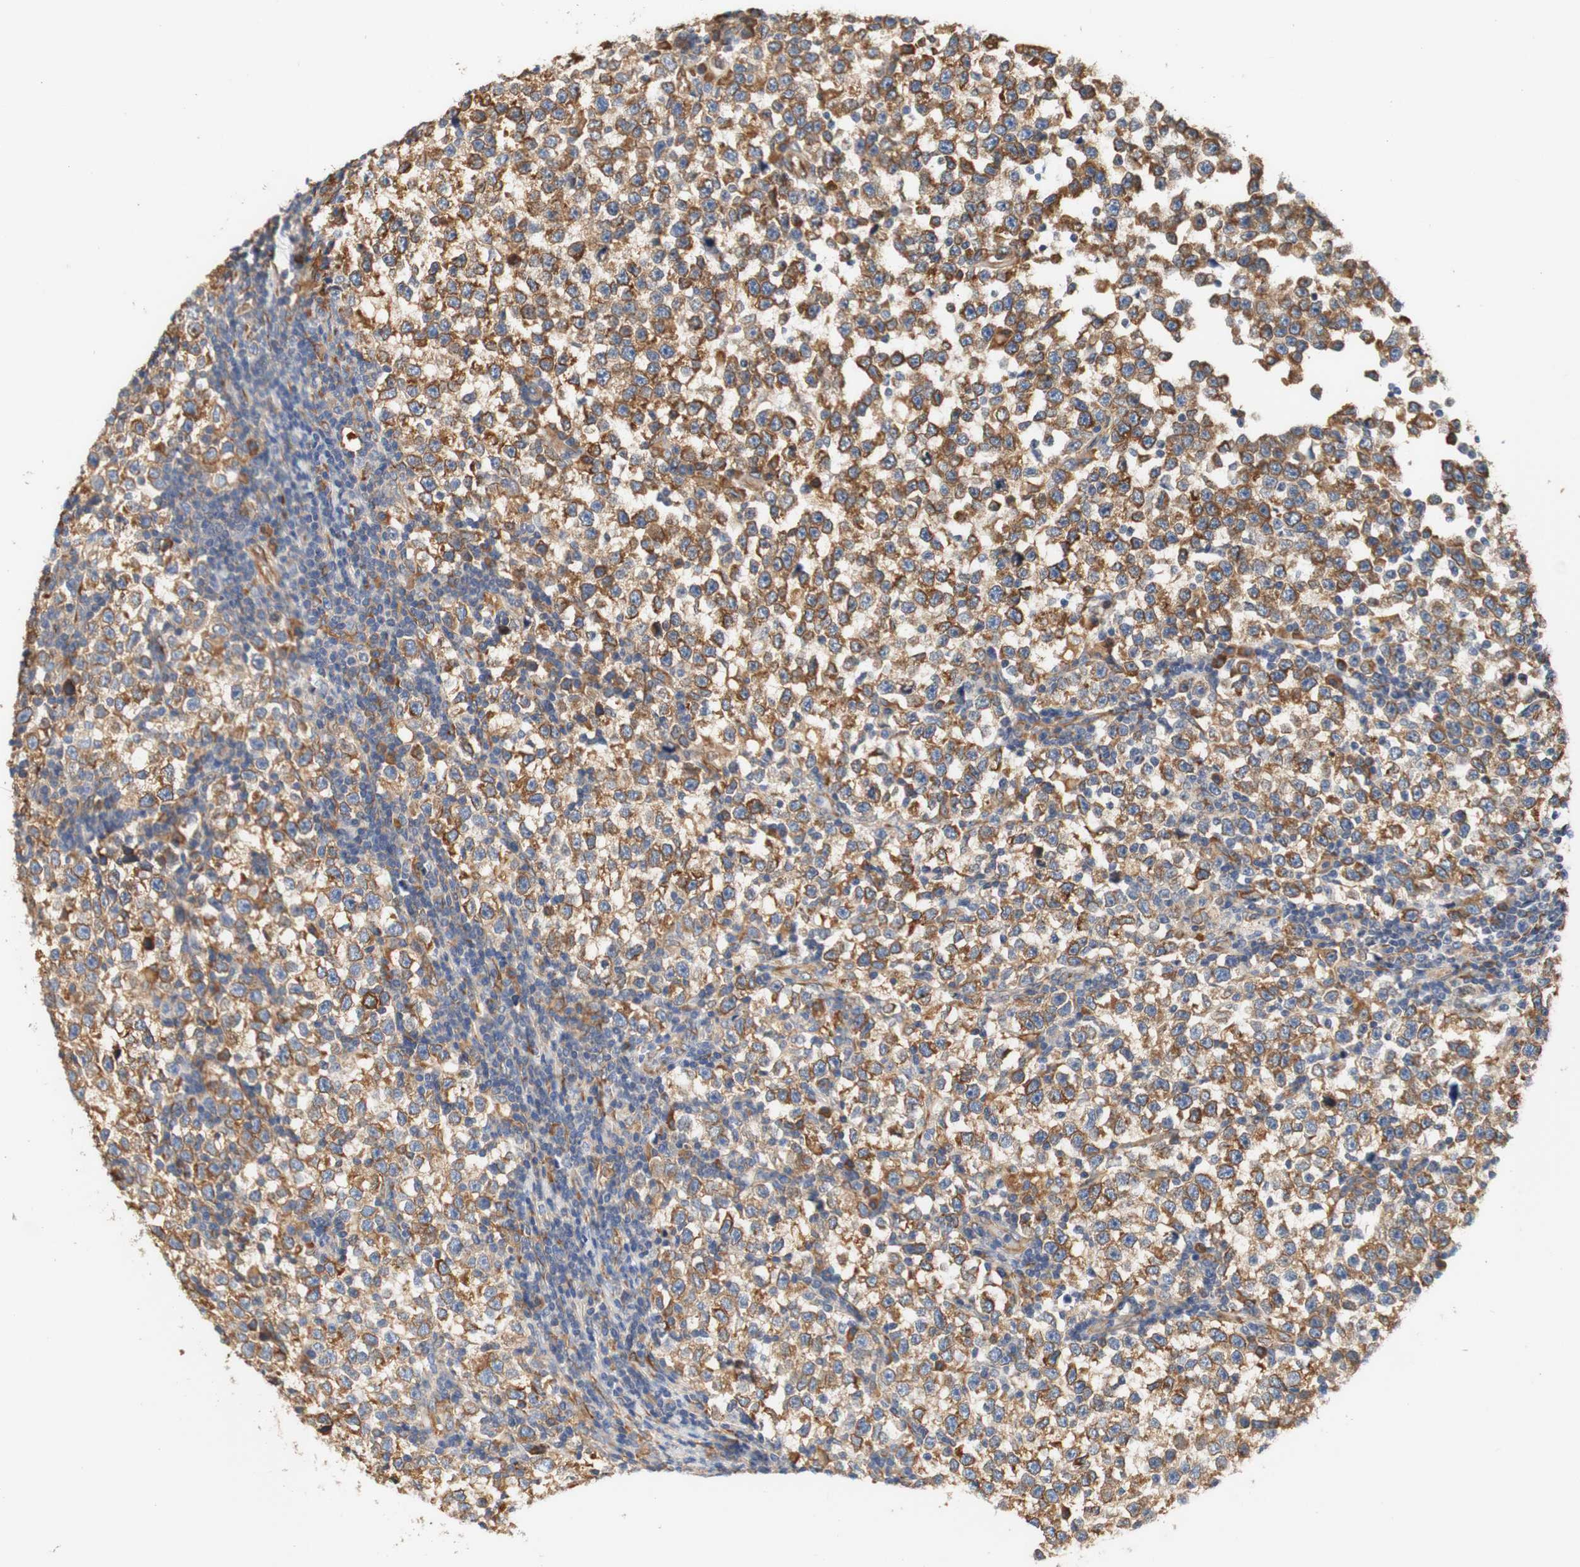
{"staining": {"intensity": "moderate", "quantity": ">75%", "location": "cytoplasmic/membranous"}, "tissue": "testis cancer", "cell_type": "Tumor cells", "image_type": "cancer", "snomed": [{"axis": "morphology", "description": "Seminoma, NOS"}, {"axis": "topography", "description": "Testis"}], "caption": "Tumor cells reveal moderate cytoplasmic/membranous staining in approximately >75% of cells in testis cancer.", "gene": "EIF2AK4", "patient": {"sex": "male", "age": 43}}